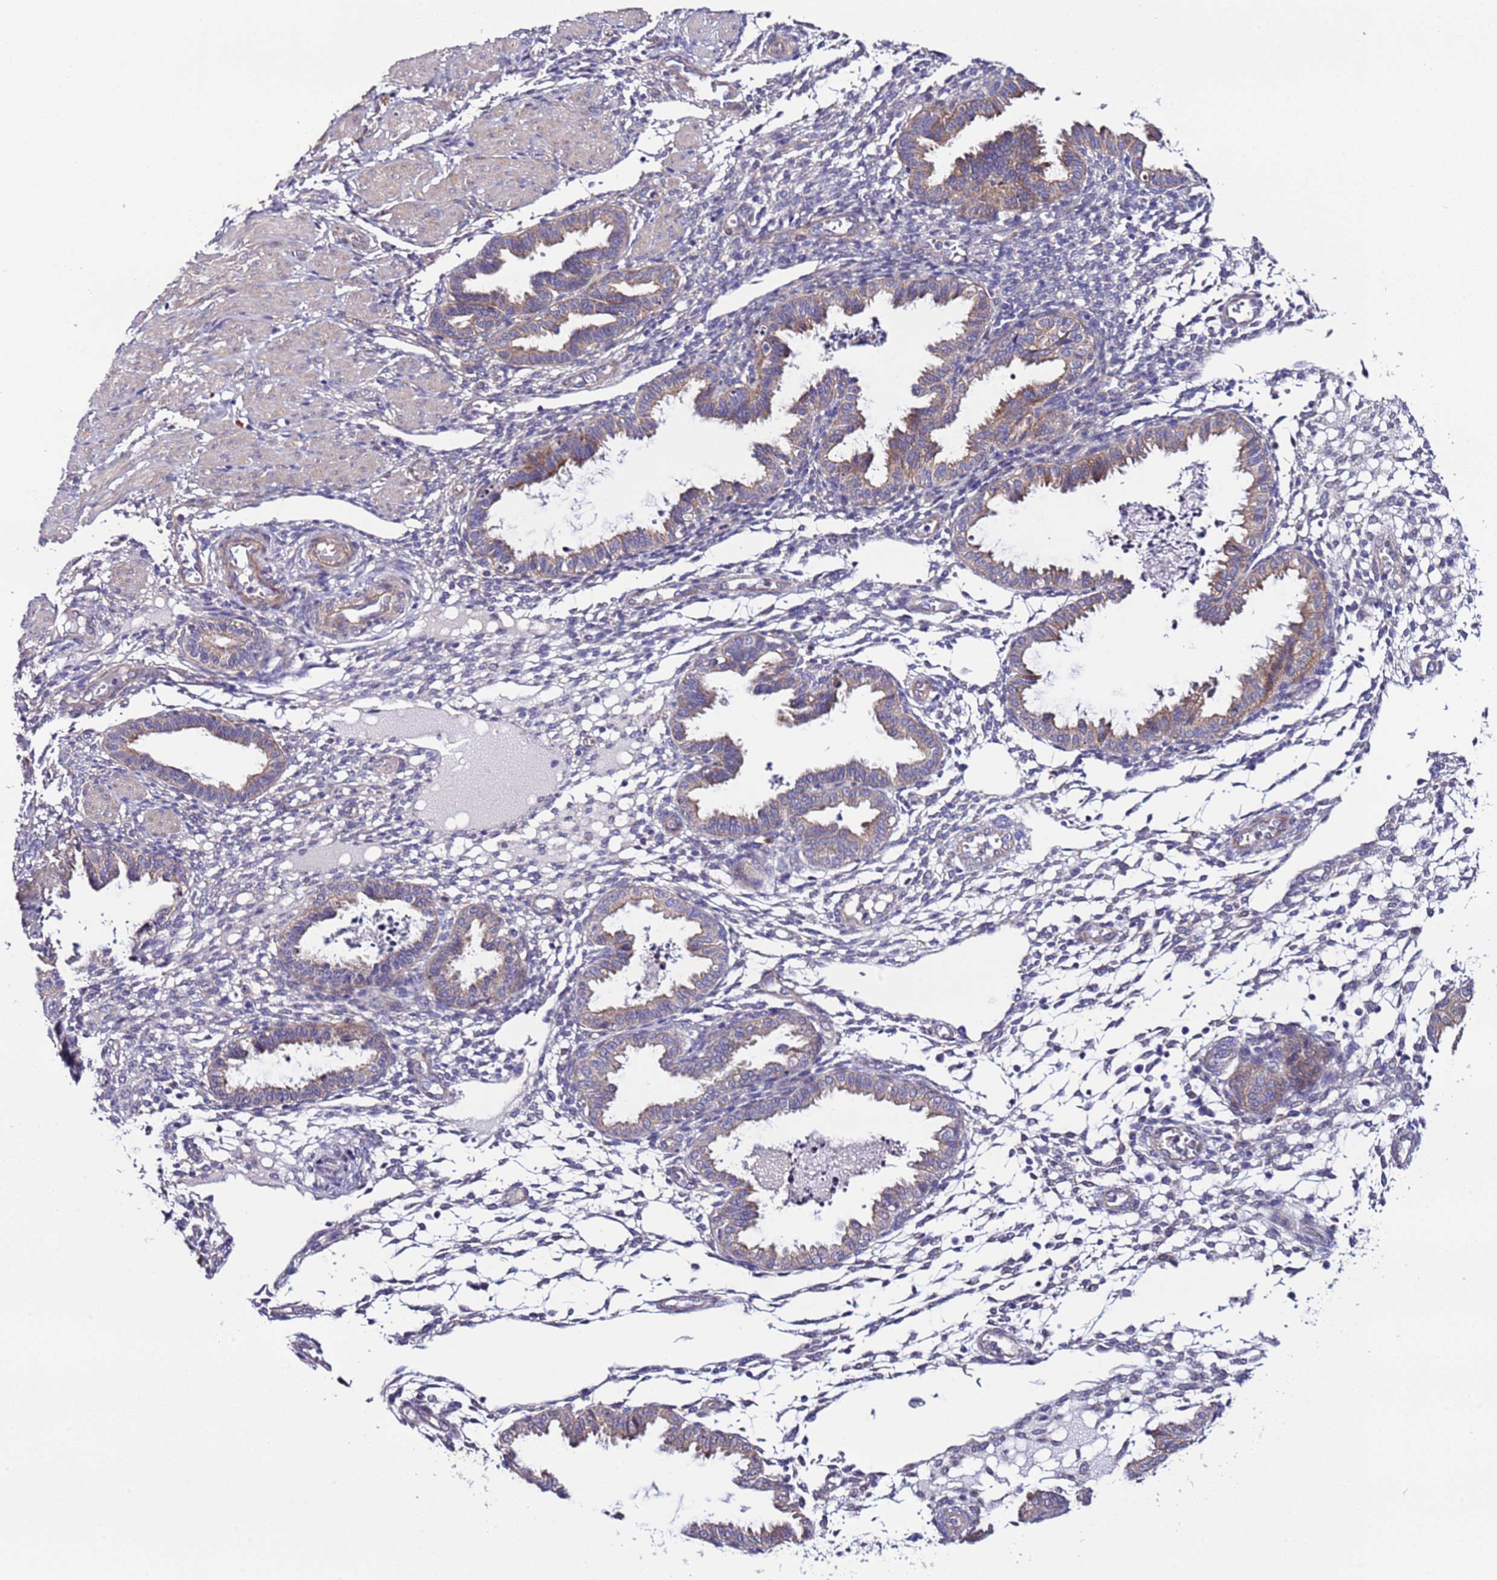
{"staining": {"intensity": "negative", "quantity": "none", "location": "none"}, "tissue": "endometrium", "cell_type": "Cells in endometrial stroma", "image_type": "normal", "snomed": [{"axis": "morphology", "description": "Normal tissue, NOS"}, {"axis": "topography", "description": "Endometrium"}], "caption": "Immunohistochemistry photomicrograph of unremarkable endometrium stained for a protein (brown), which shows no positivity in cells in endometrial stroma.", "gene": "SPCS1", "patient": {"sex": "female", "age": 33}}